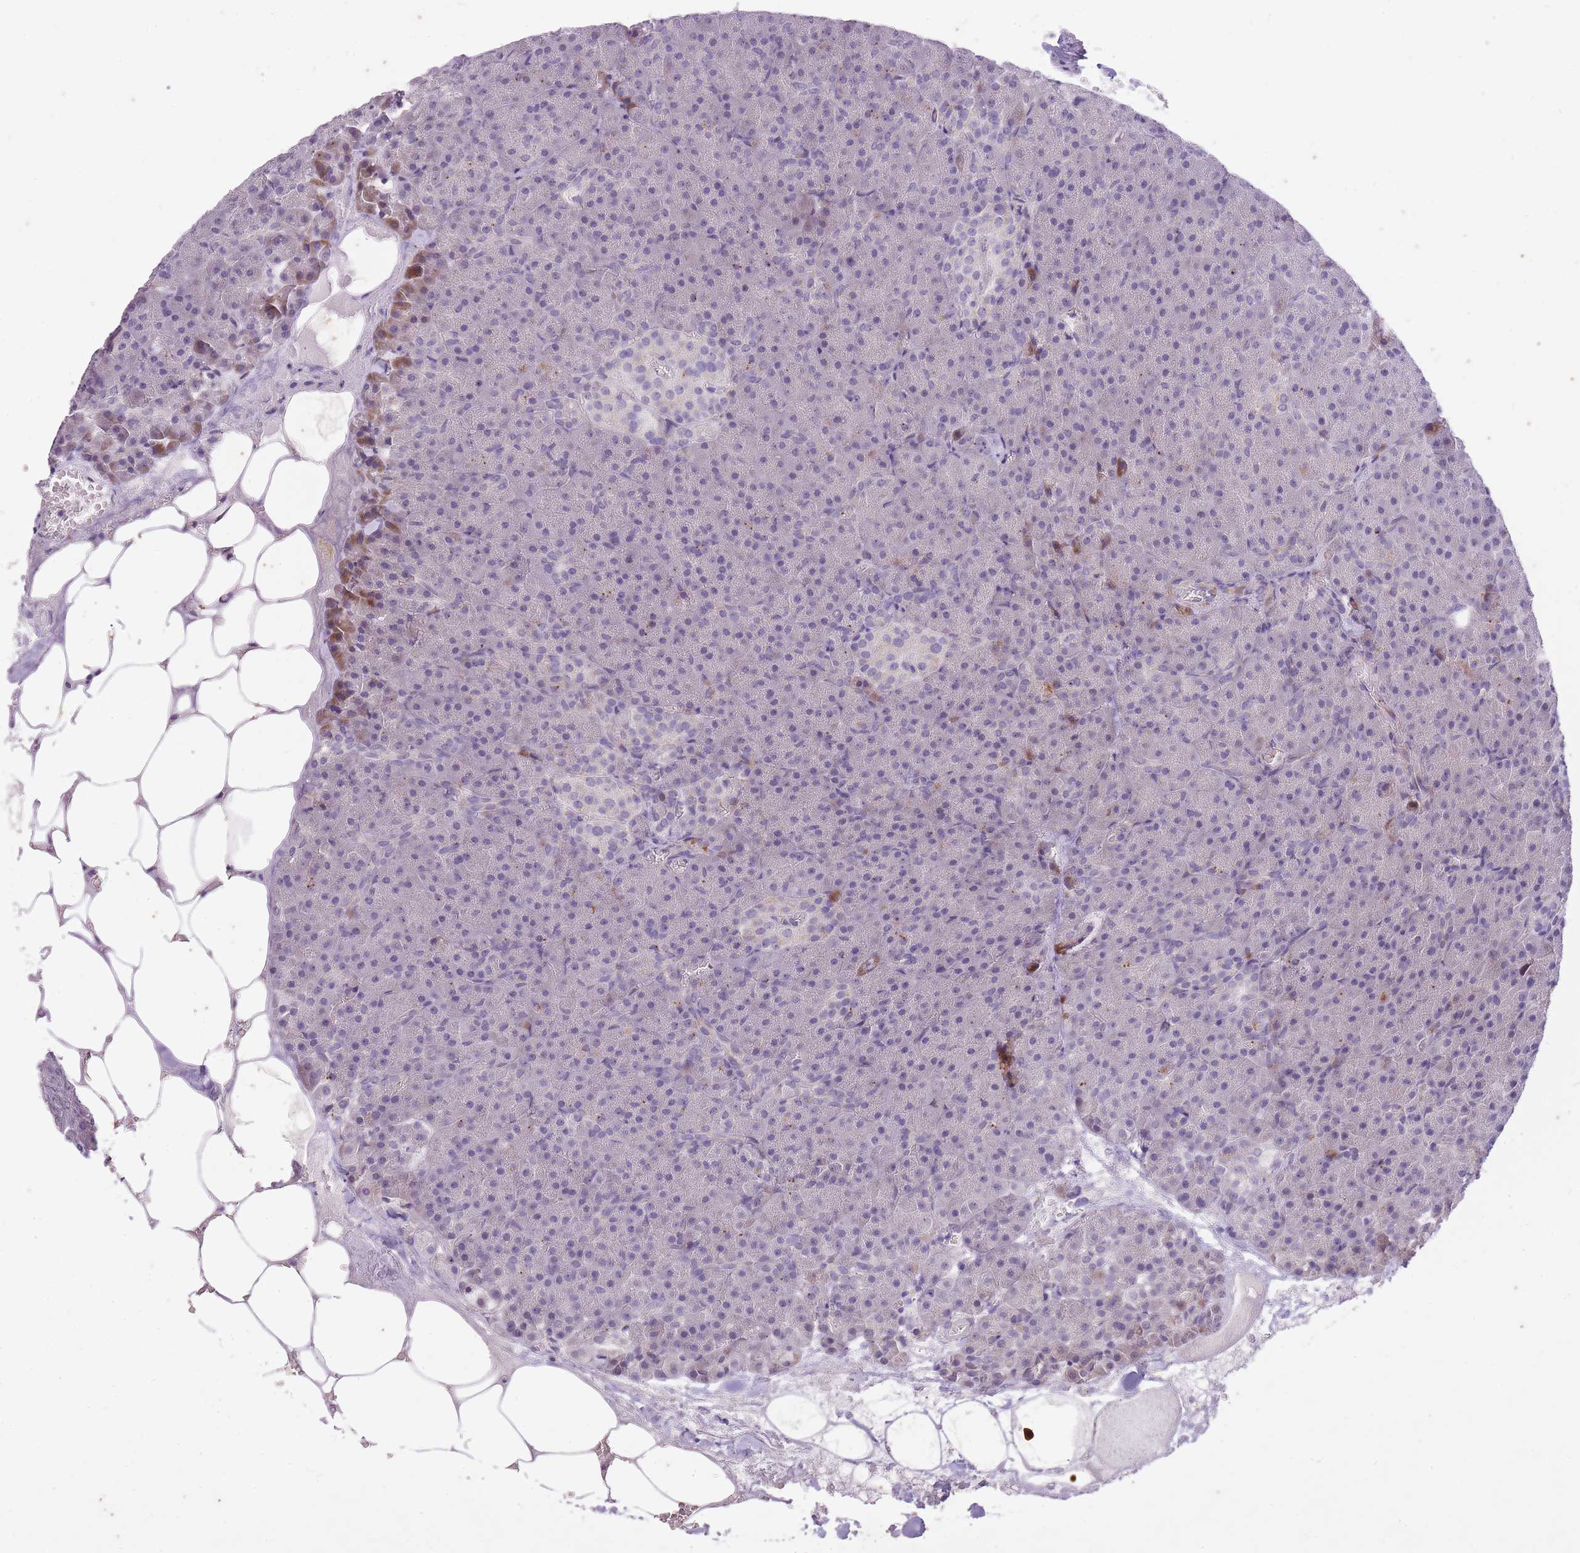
{"staining": {"intensity": "moderate", "quantity": "<25%", "location": "cytoplasmic/membranous"}, "tissue": "pancreas", "cell_type": "Exocrine glandular cells", "image_type": "normal", "snomed": [{"axis": "morphology", "description": "Normal tissue, NOS"}, {"axis": "topography", "description": "Pancreas"}], "caption": "A histopathology image showing moderate cytoplasmic/membranous staining in approximately <25% of exocrine glandular cells in benign pancreas, as visualized by brown immunohistochemical staining.", "gene": "CNTNAP3B", "patient": {"sex": "female", "age": 74}}